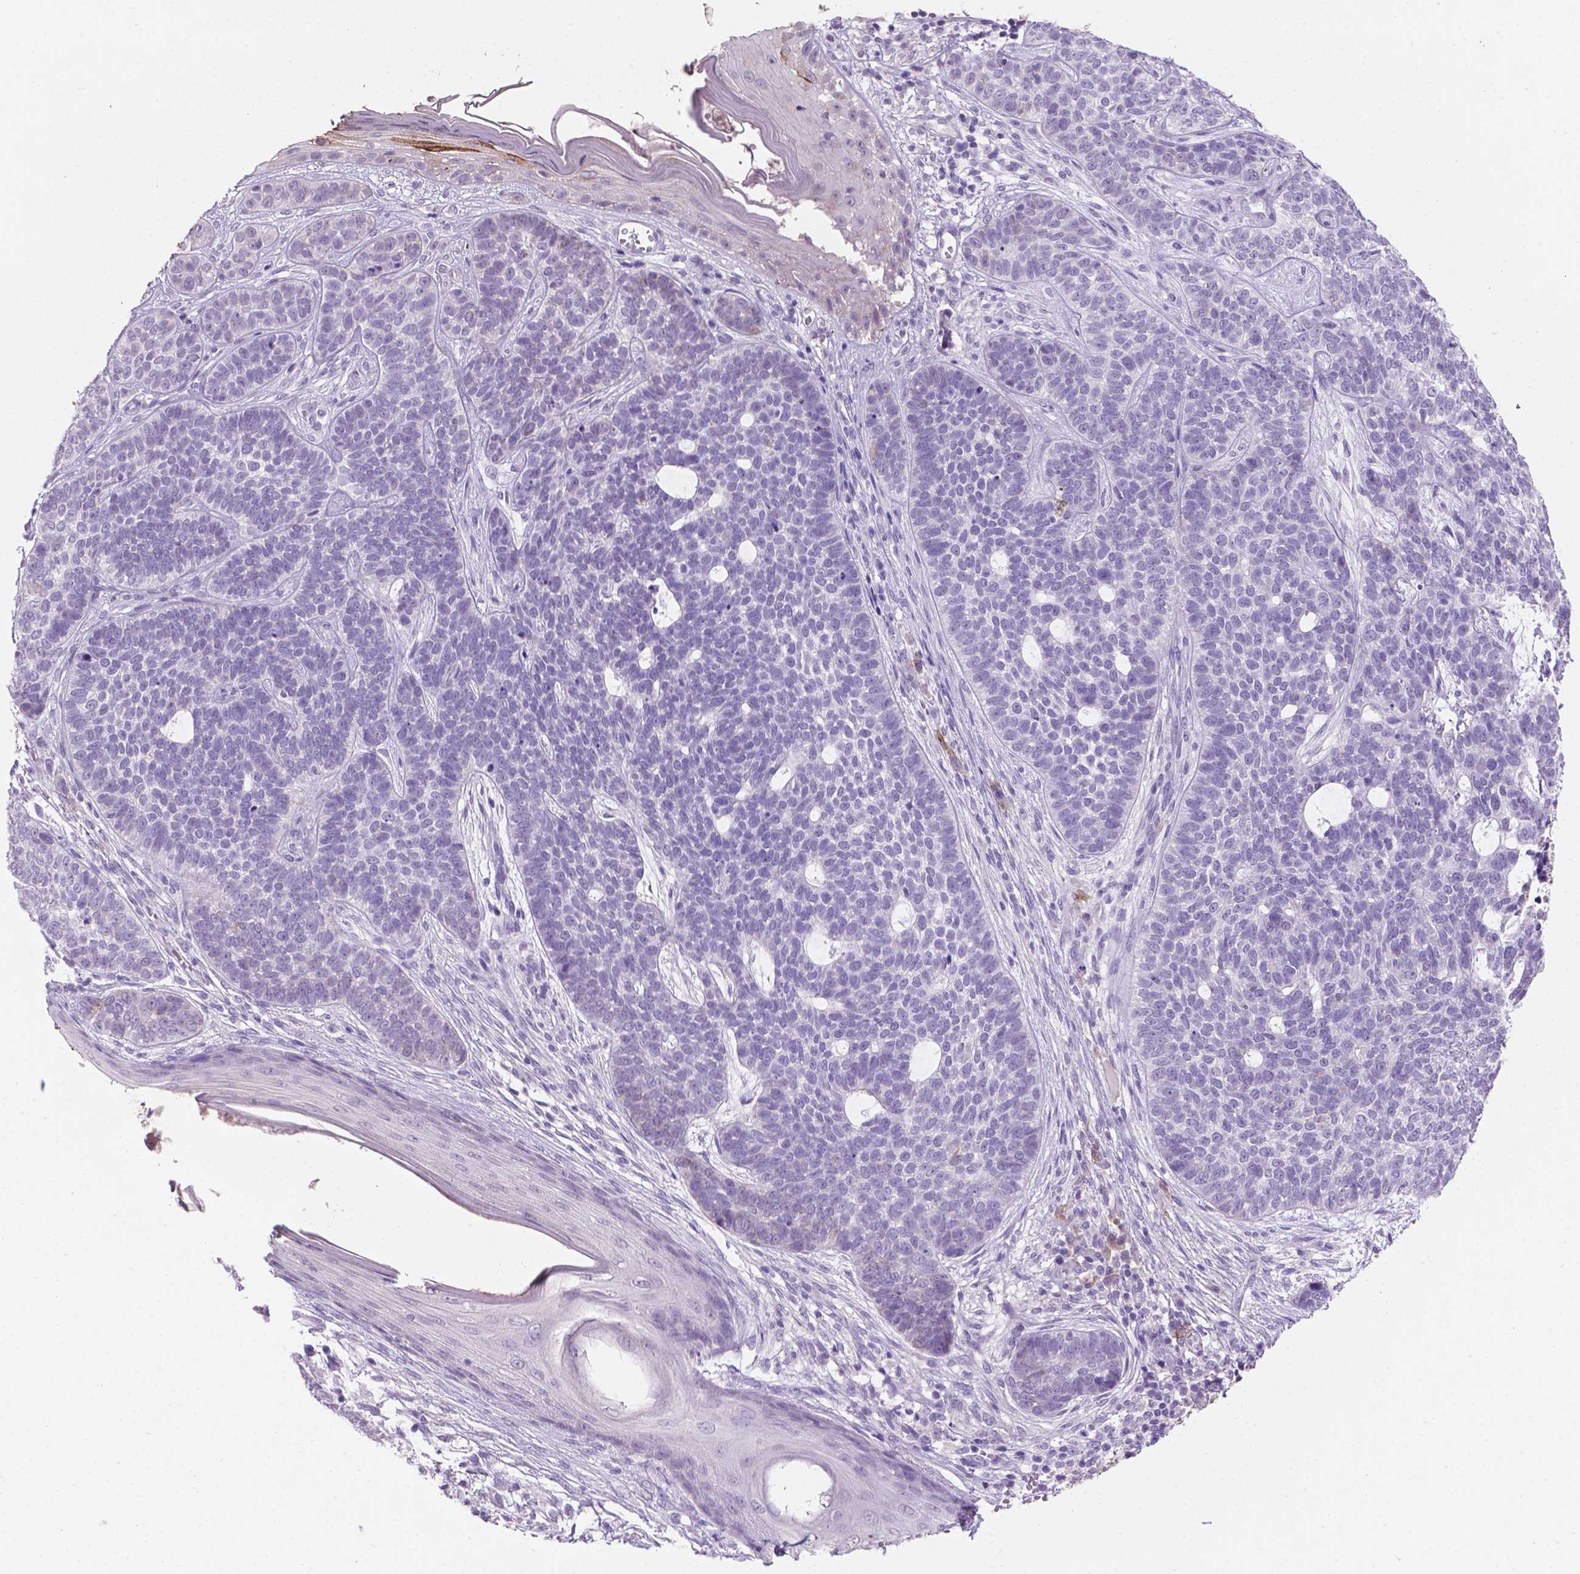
{"staining": {"intensity": "negative", "quantity": "none", "location": "none"}, "tissue": "skin cancer", "cell_type": "Tumor cells", "image_type": "cancer", "snomed": [{"axis": "morphology", "description": "Basal cell carcinoma"}, {"axis": "topography", "description": "Skin"}], "caption": "Human skin cancer (basal cell carcinoma) stained for a protein using immunohistochemistry (IHC) exhibits no expression in tumor cells.", "gene": "MUC1", "patient": {"sex": "female", "age": 69}}